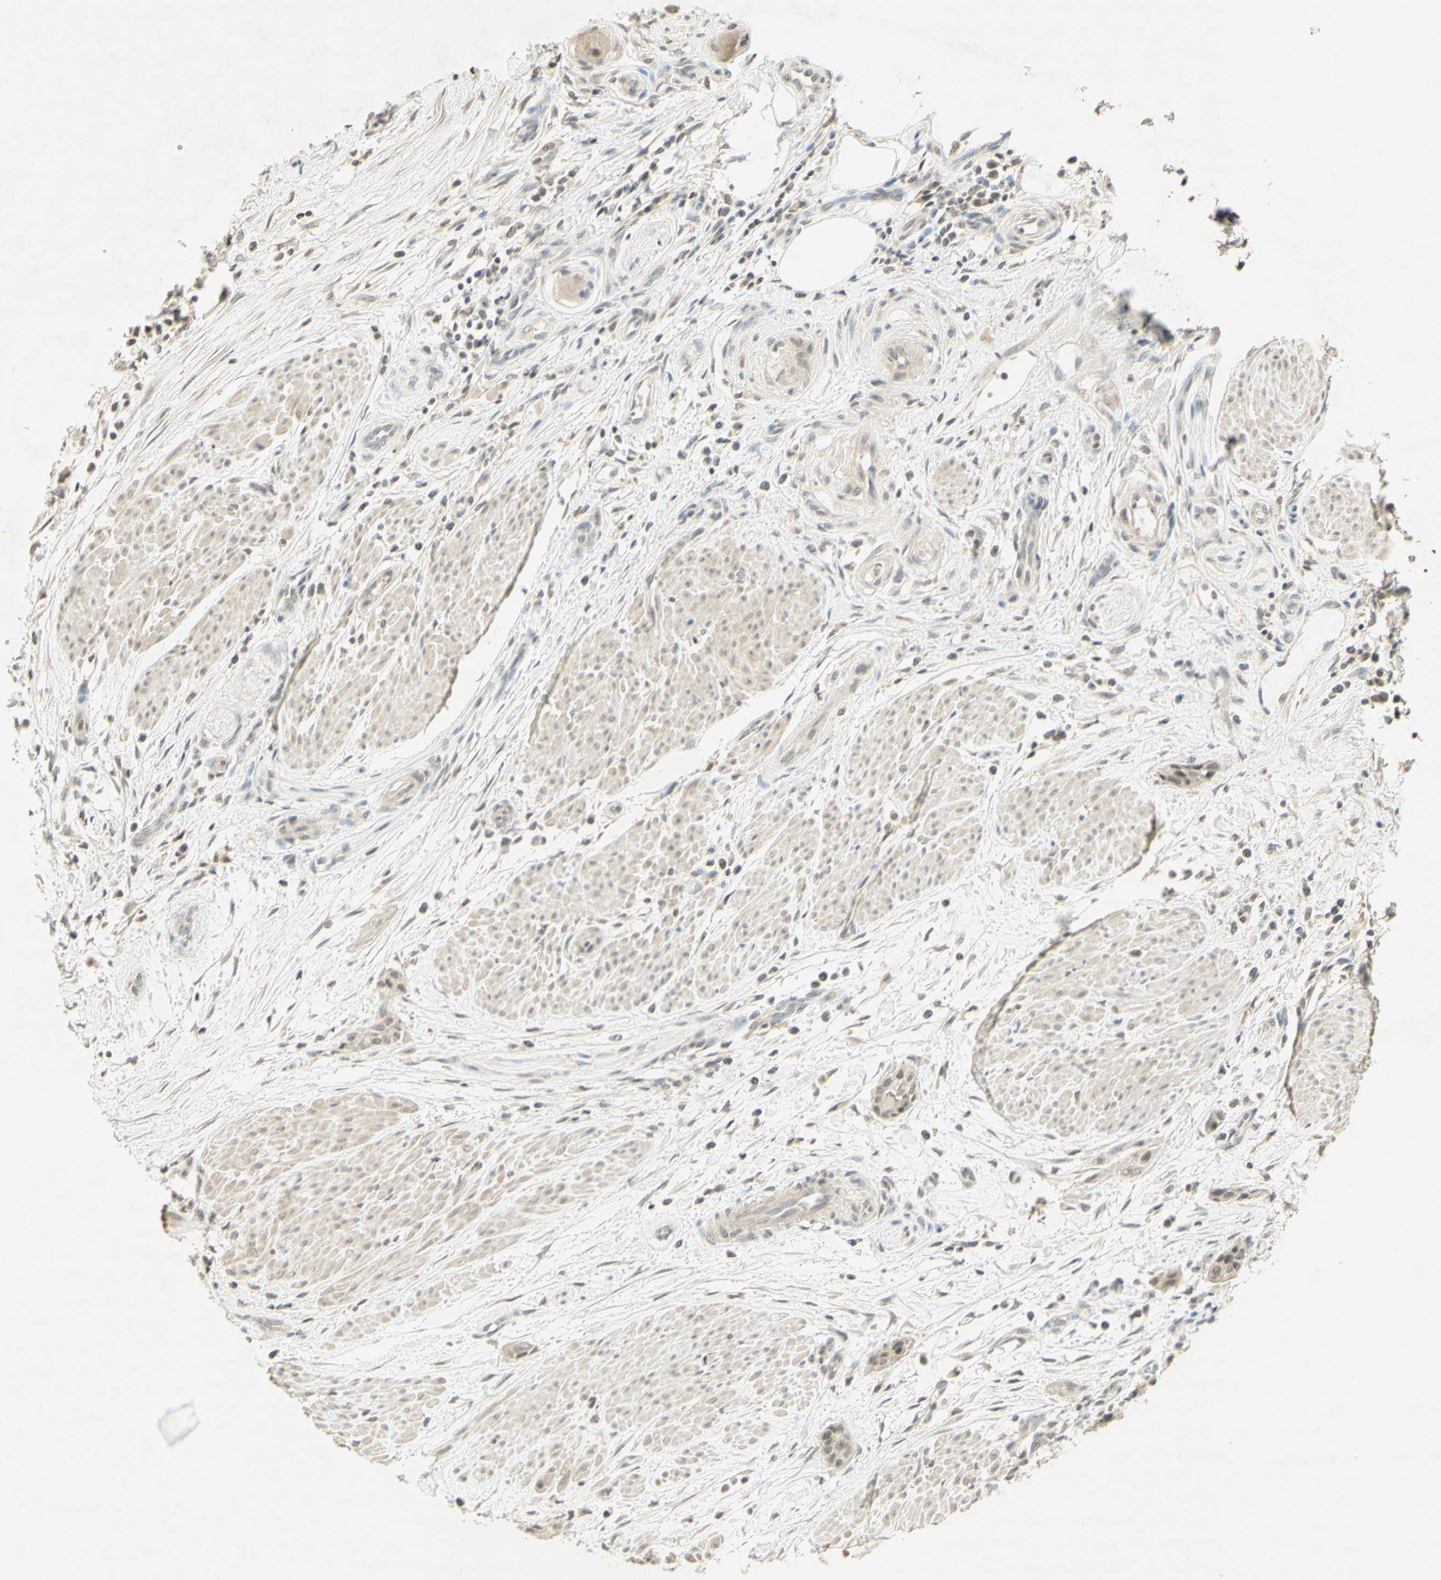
{"staining": {"intensity": "negative", "quantity": "none", "location": "none"}, "tissue": "urothelial cancer", "cell_type": "Tumor cells", "image_type": "cancer", "snomed": [{"axis": "morphology", "description": "Urothelial carcinoma, High grade"}, {"axis": "topography", "description": "Urinary bladder"}], "caption": "A high-resolution histopathology image shows immunohistochemistry (IHC) staining of urothelial cancer, which displays no significant staining in tumor cells.", "gene": "GLI1", "patient": {"sex": "male", "age": 35}}